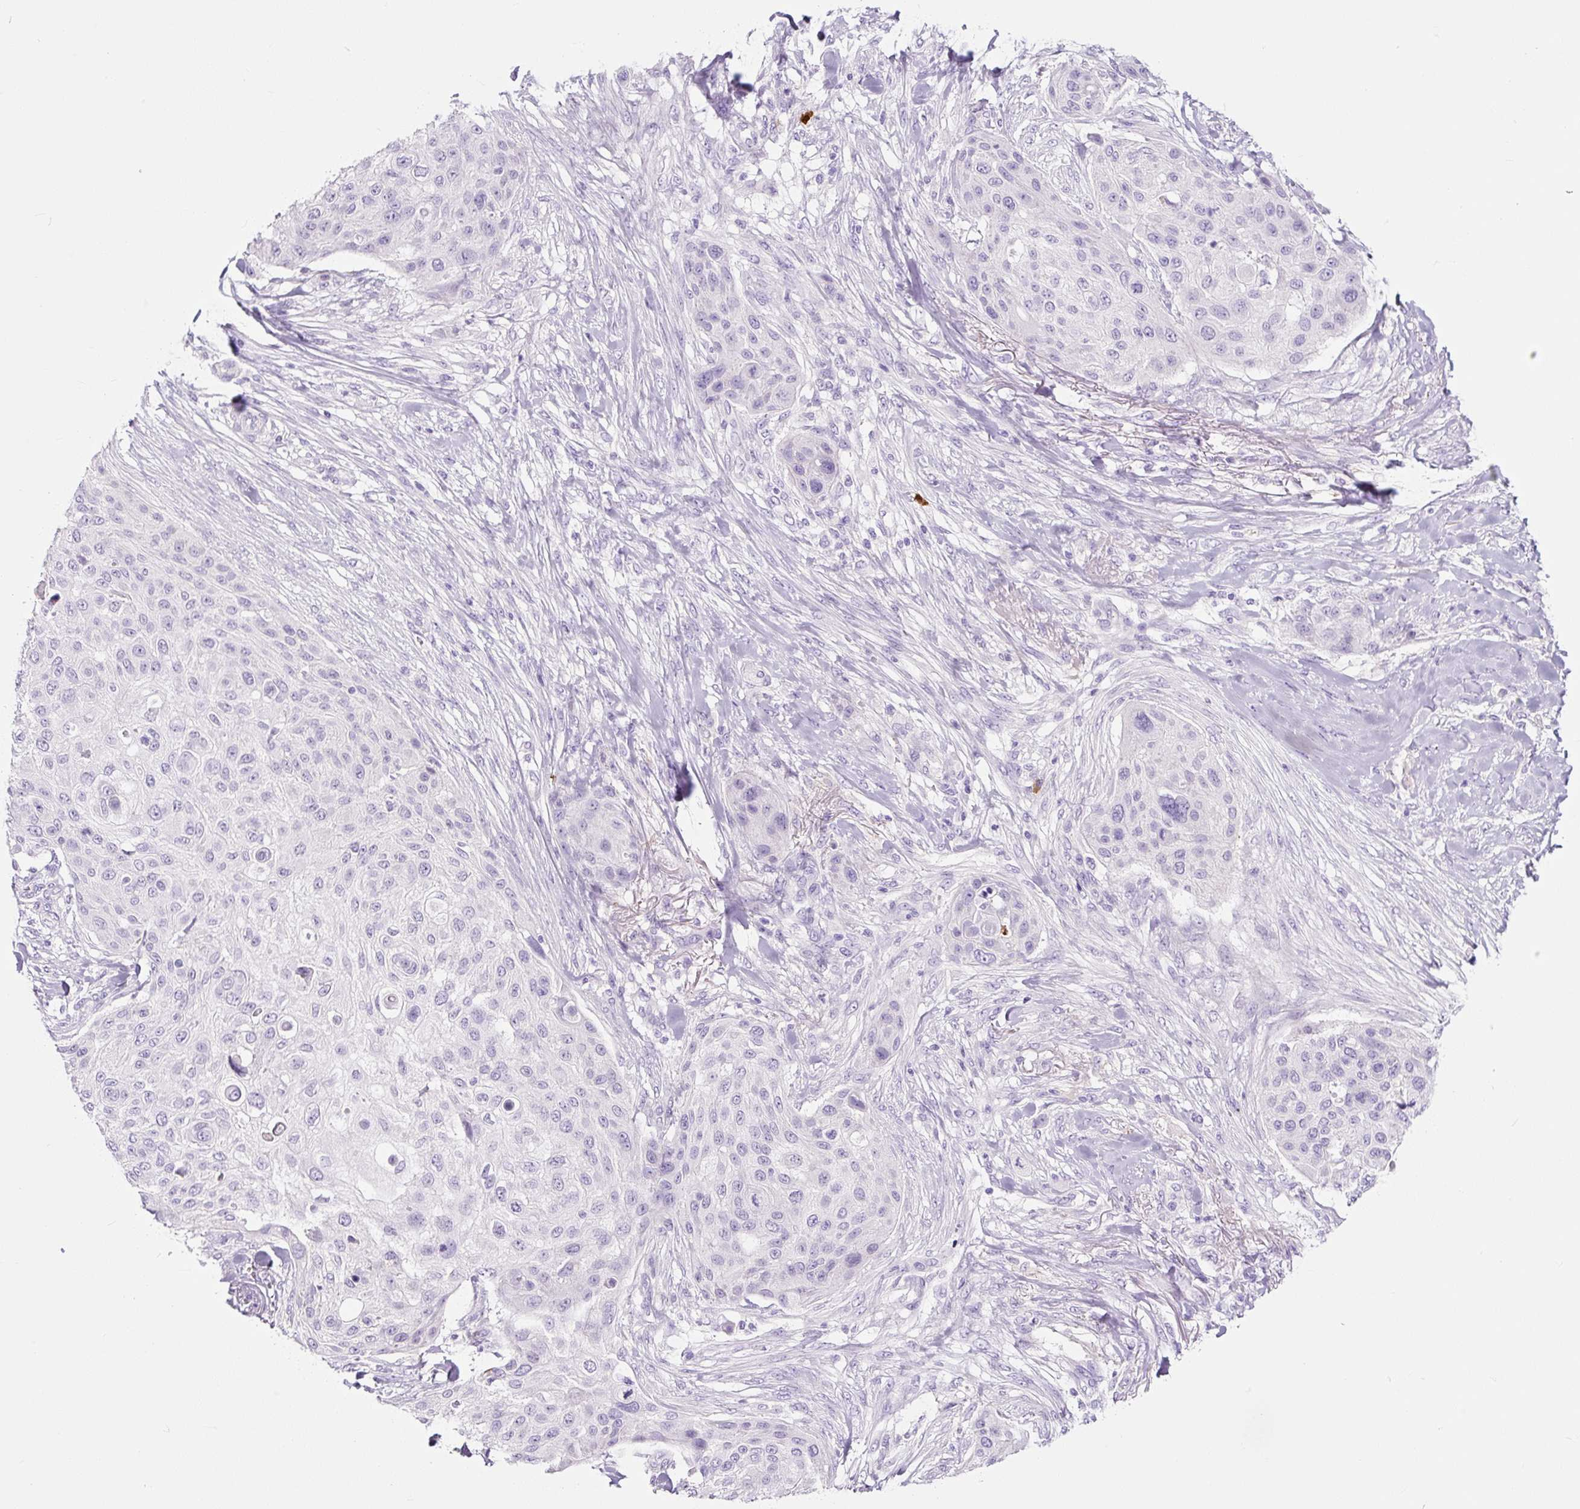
{"staining": {"intensity": "negative", "quantity": "none", "location": "none"}, "tissue": "skin cancer", "cell_type": "Tumor cells", "image_type": "cancer", "snomed": [{"axis": "morphology", "description": "Squamous cell carcinoma, NOS"}, {"axis": "topography", "description": "Skin"}], "caption": "DAB immunohistochemical staining of human skin cancer reveals no significant staining in tumor cells.", "gene": "RNF212B", "patient": {"sex": "female", "age": 87}}